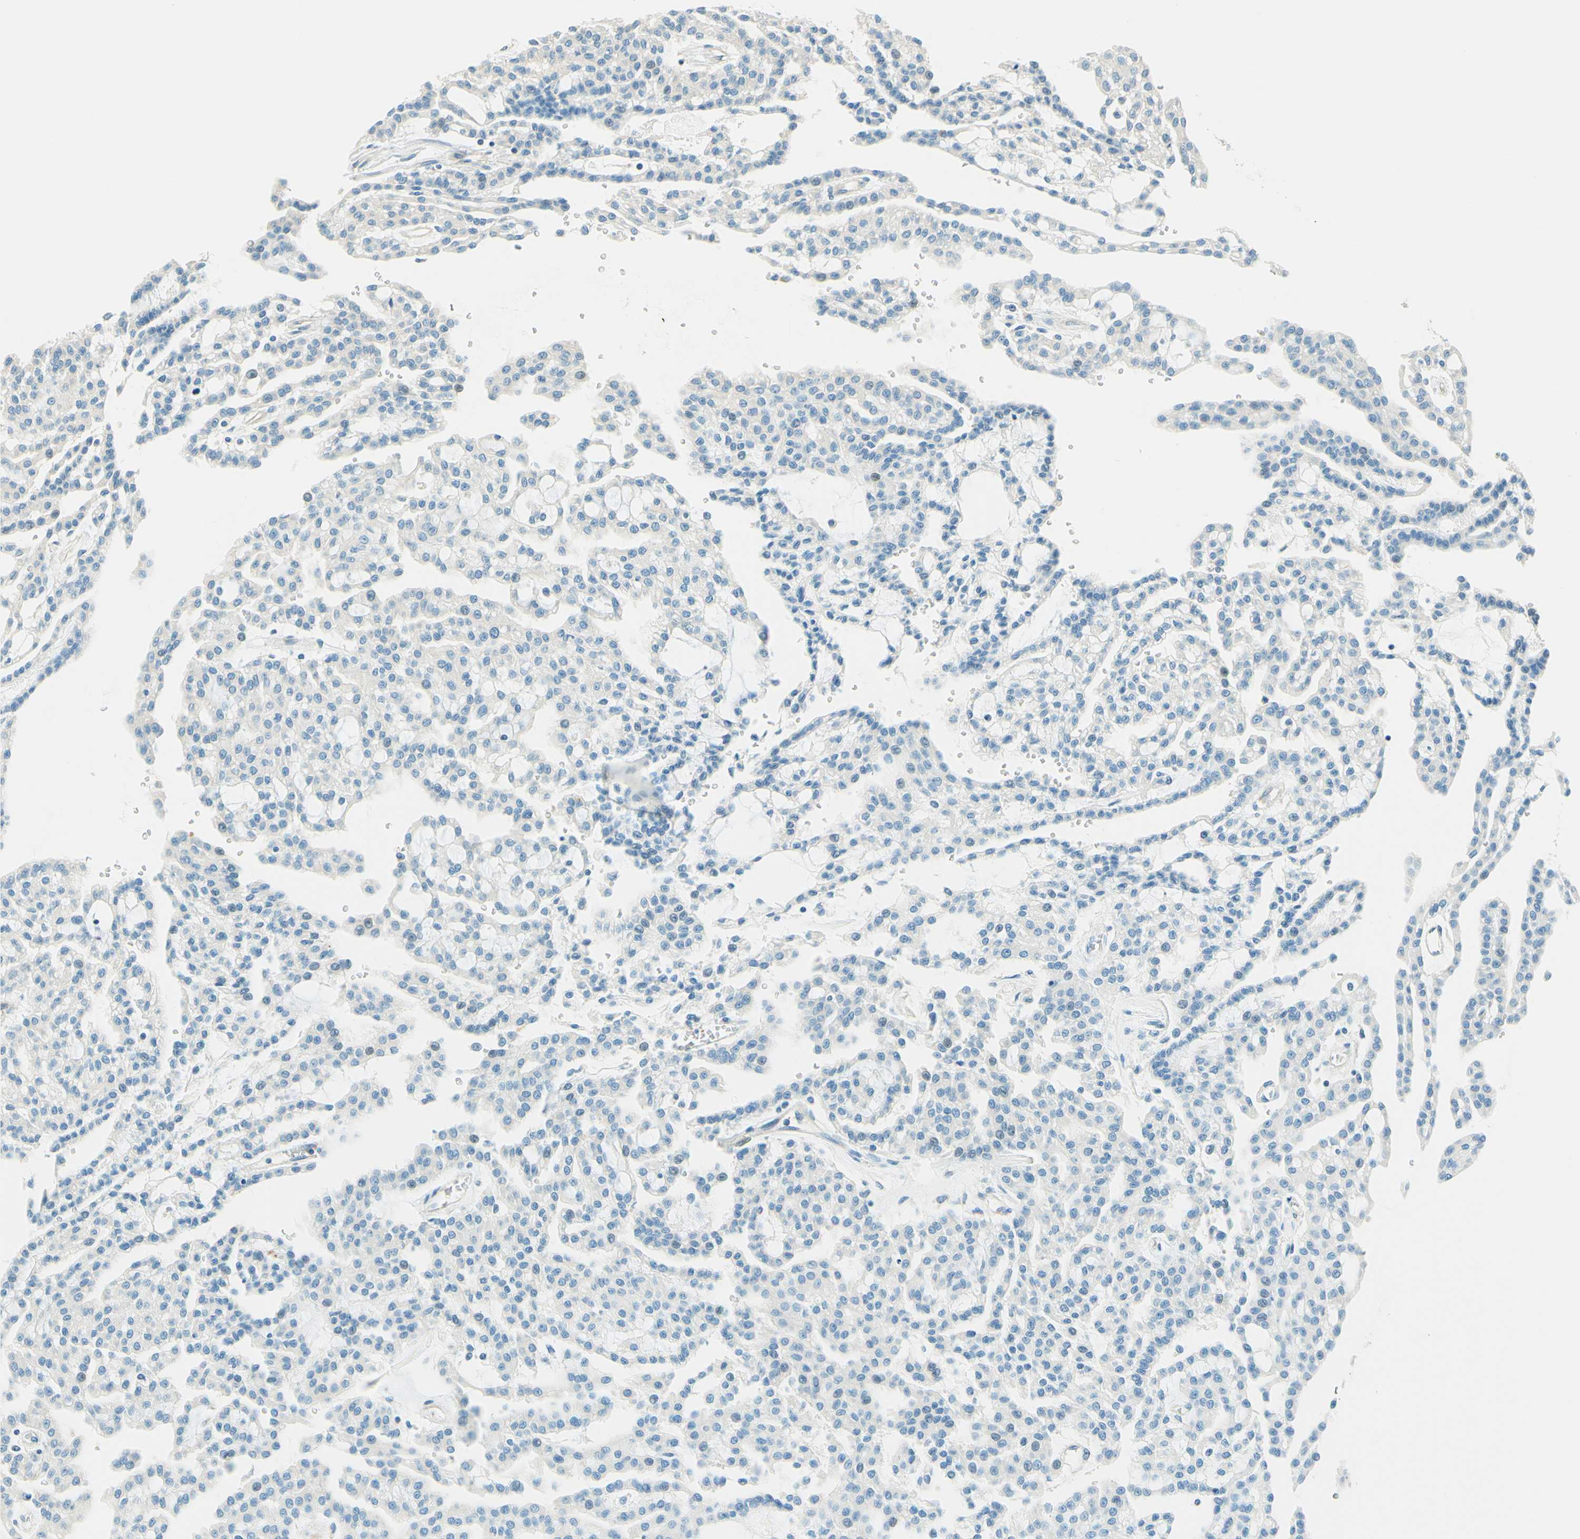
{"staining": {"intensity": "negative", "quantity": "none", "location": "none"}, "tissue": "renal cancer", "cell_type": "Tumor cells", "image_type": "cancer", "snomed": [{"axis": "morphology", "description": "Adenocarcinoma, NOS"}, {"axis": "topography", "description": "Kidney"}], "caption": "A high-resolution histopathology image shows immunohistochemistry (IHC) staining of adenocarcinoma (renal), which displays no significant staining in tumor cells. The staining is performed using DAB brown chromogen with nuclei counter-stained in using hematoxylin.", "gene": "TAOK2", "patient": {"sex": "male", "age": 63}}